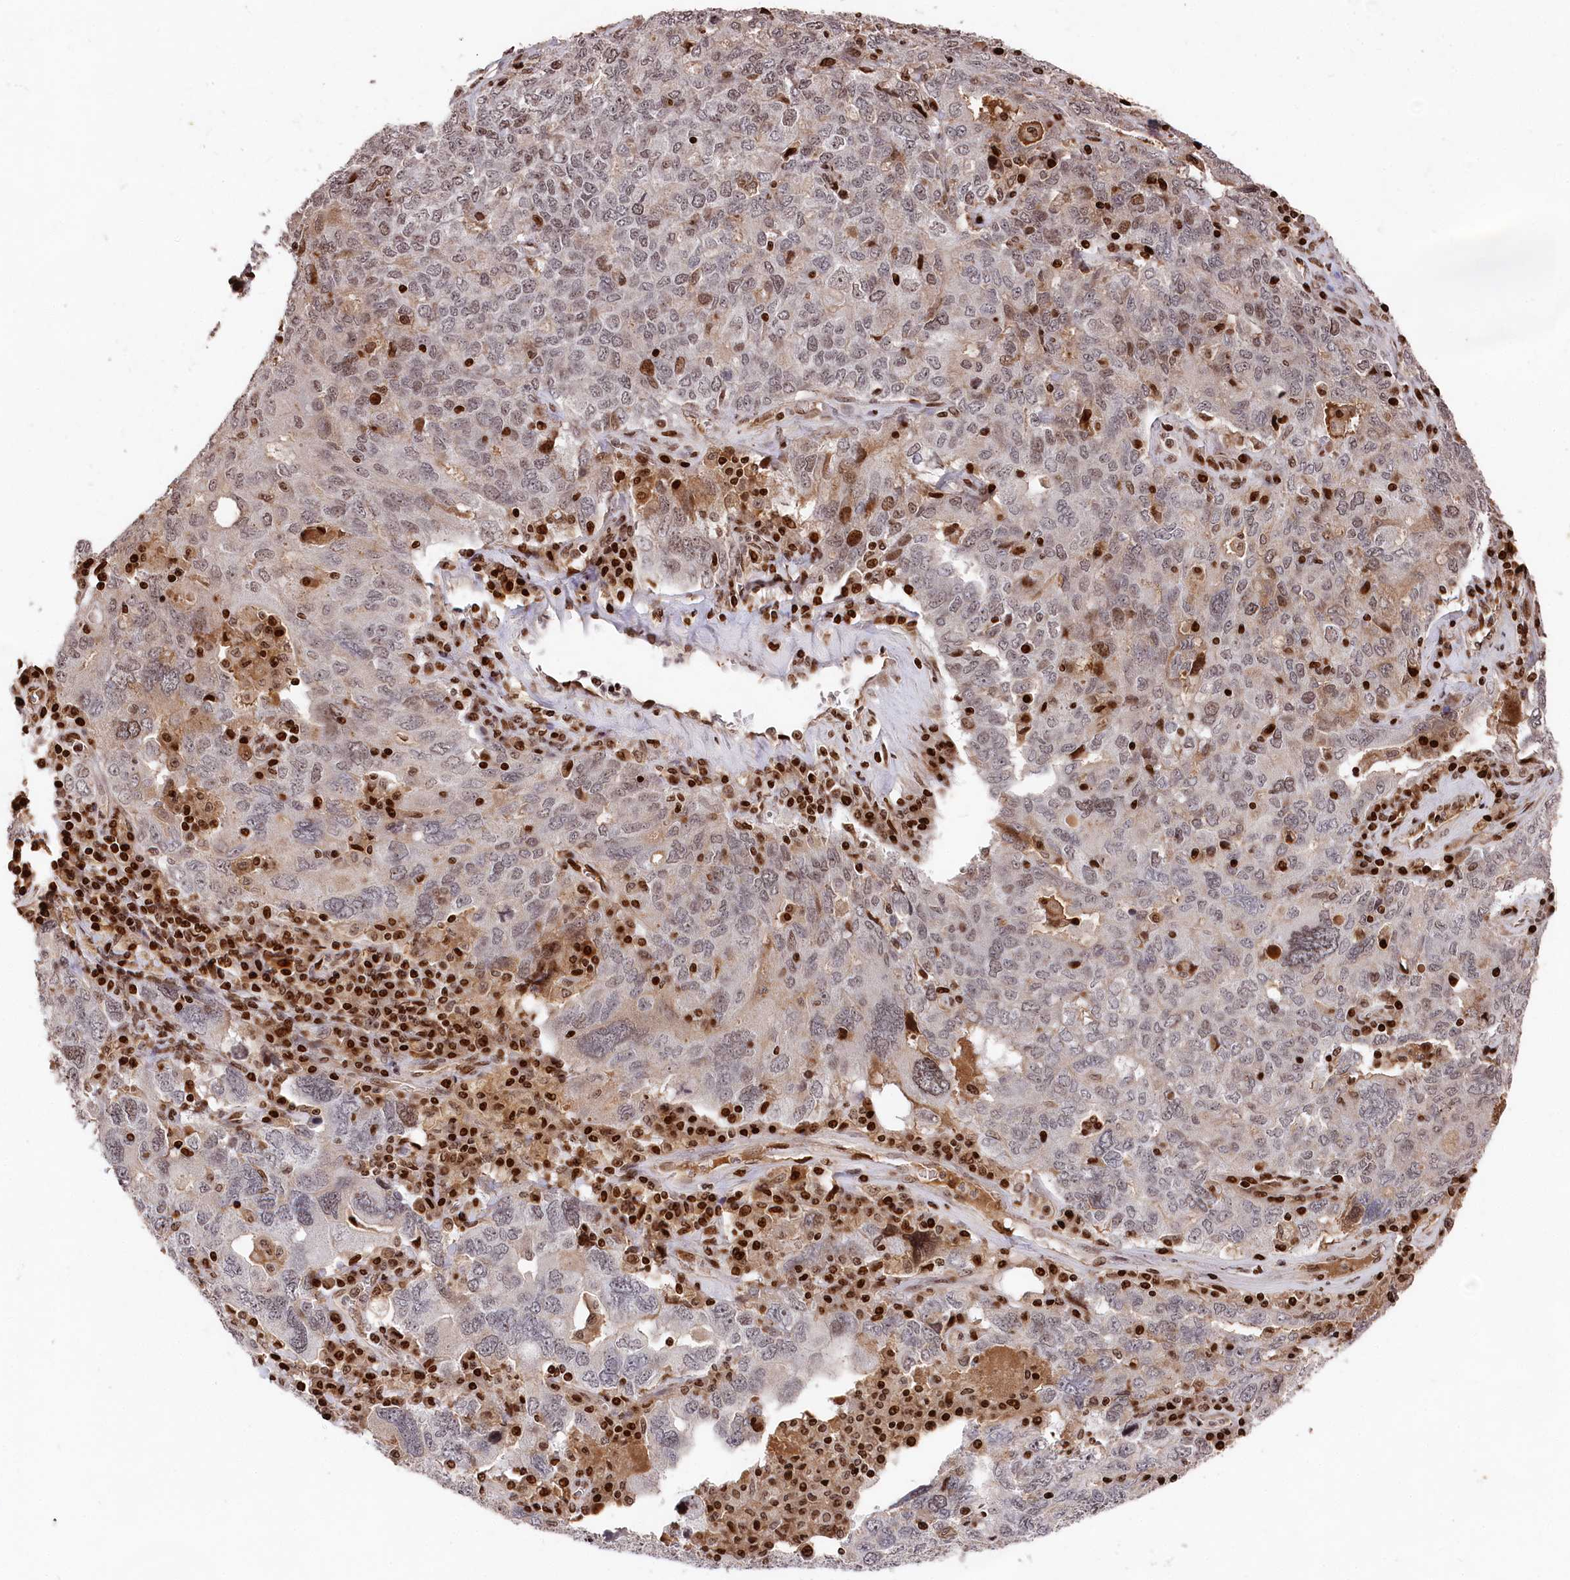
{"staining": {"intensity": "moderate", "quantity": "<25%", "location": "nuclear"}, "tissue": "ovarian cancer", "cell_type": "Tumor cells", "image_type": "cancer", "snomed": [{"axis": "morphology", "description": "Carcinoma, endometroid"}, {"axis": "topography", "description": "Ovary"}], "caption": "Endometroid carcinoma (ovarian) stained for a protein shows moderate nuclear positivity in tumor cells. (Brightfield microscopy of DAB IHC at high magnification).", "gene": "MCF2L2", "patient": {"sex": "female", "age": 62}}